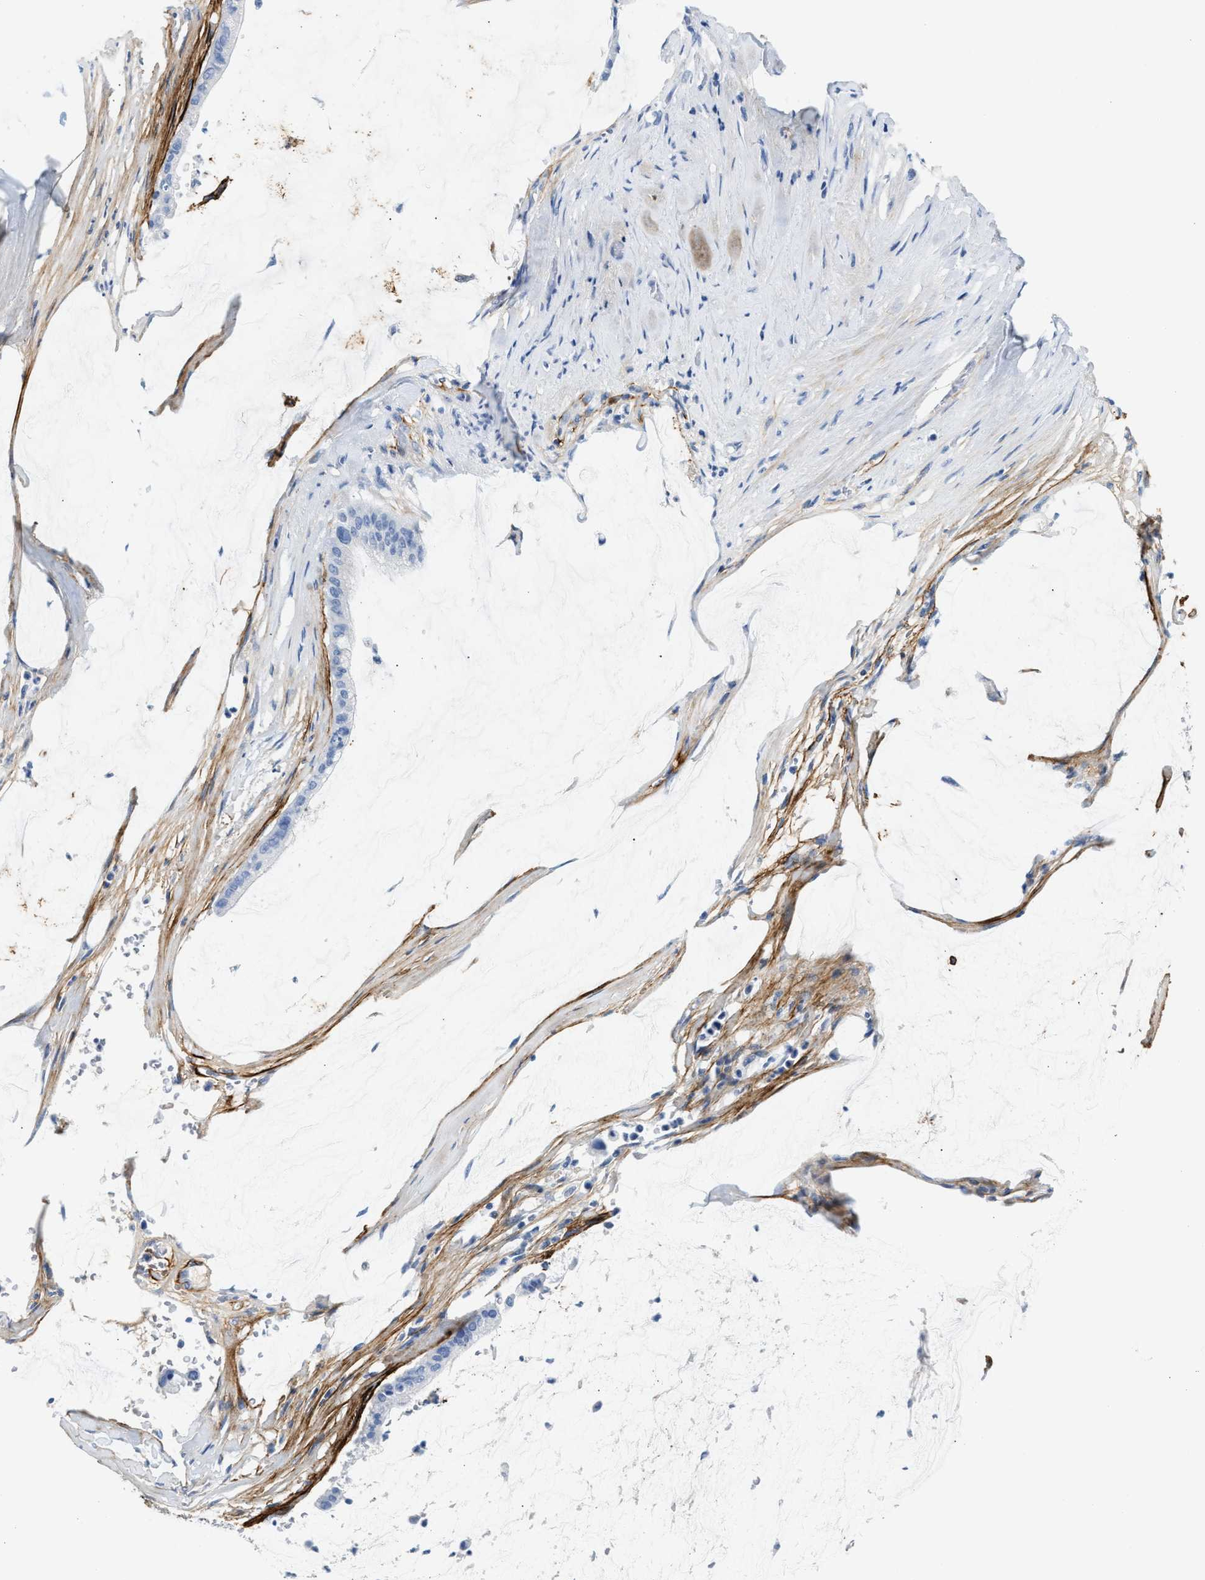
{"staining": {"intensity": "negative", "quantity": "none", "location": "none"}, "tissue": "pancreatic cancer", "cell_type": "Tumor cells", "image_type": "cancer", "snomed": [{"axis": "morphology", "description": "Adenocarcinoma, NOS"}, {"axis": "topography", "description": "Pancreas"}], "caption": "The immunohistochemistry (IHC) photomicrograph has no significant expression in tumor cells of adenocarcinoma (pancreatic) tissue.", "gene": "TNR", "patient": {"sex": "male", "age": 41}}